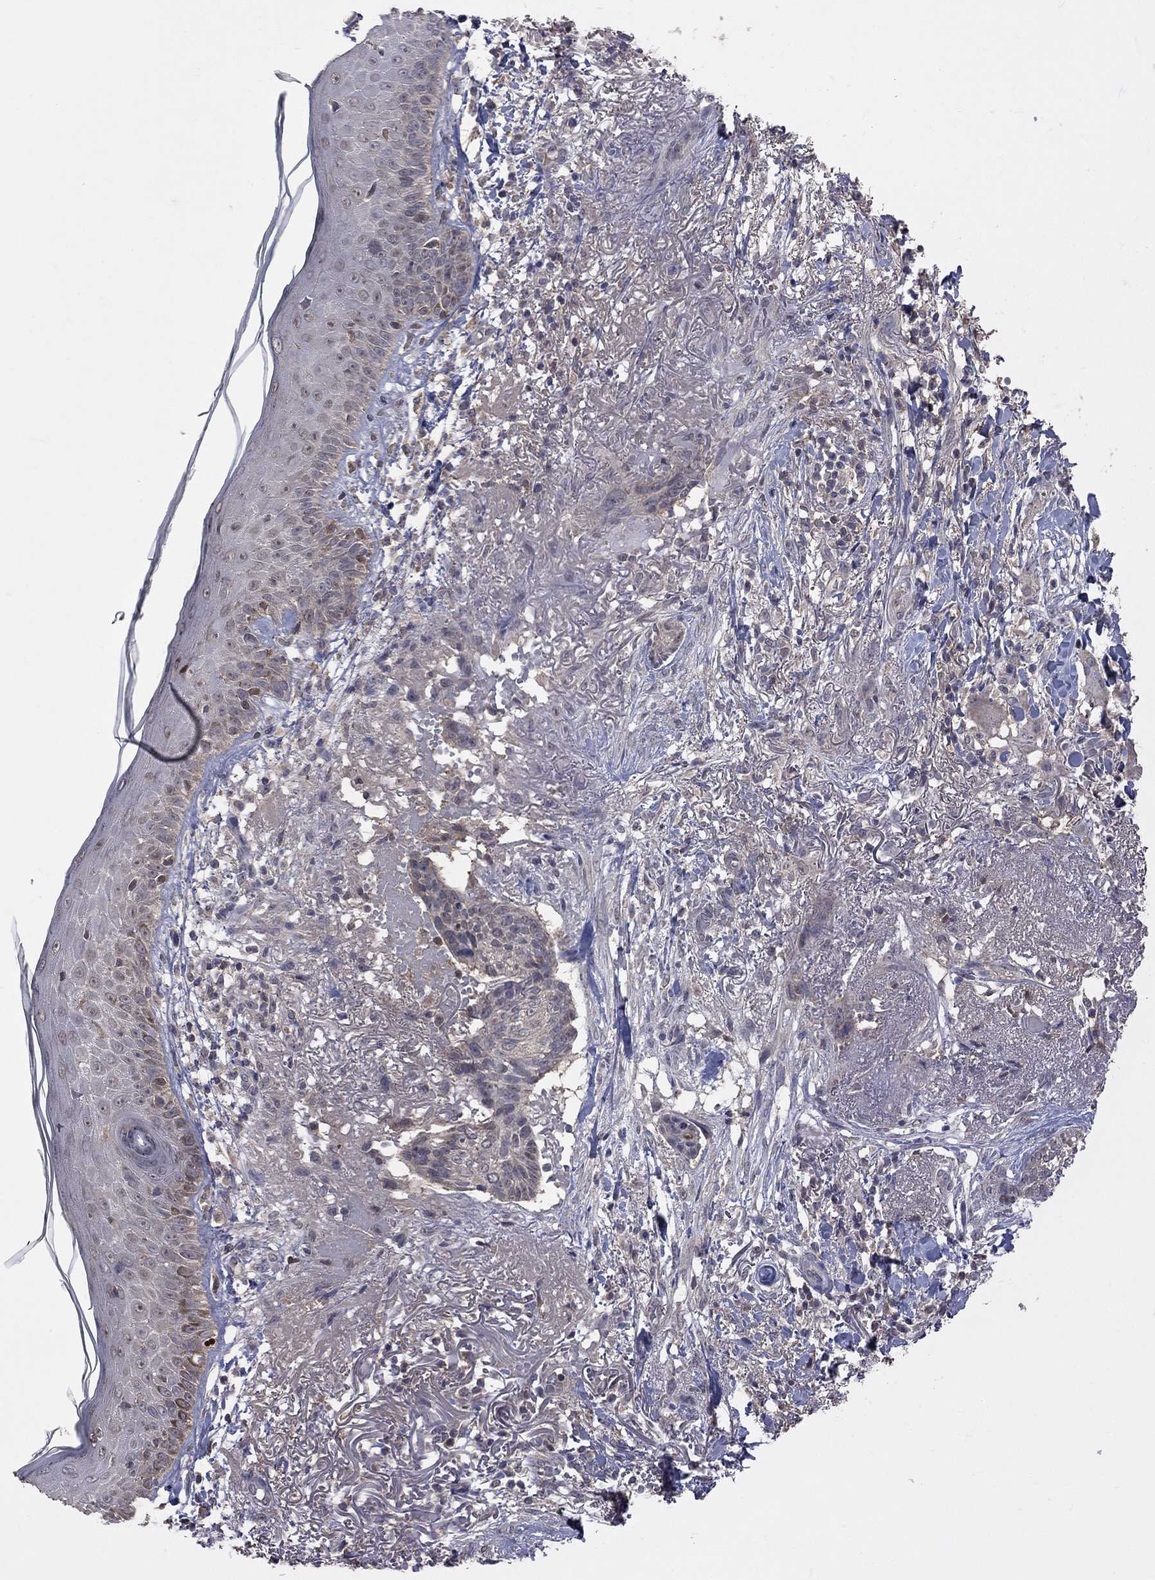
{"staining": {"intensity": "negative", "quantity": "none", "location": "none"}, "tissue": "skin cancer", "cell_type": "Tumor cells", "image_type": "cancer", "snomed": [{"axis": "morphology", "description": "Normal tissue, NOS"}, {"axis": "morphology", "description": "Basal cell carcinoma"}, {"axis": "topography", "description": "Skin"}], "caption": "High power microscopy photomicrograph of an IHC histopathology image of skin cancer, revealing no significant expression in tumor cells.", "gene": "HTR6", "patient": {"sex": "male", "age": 84}}